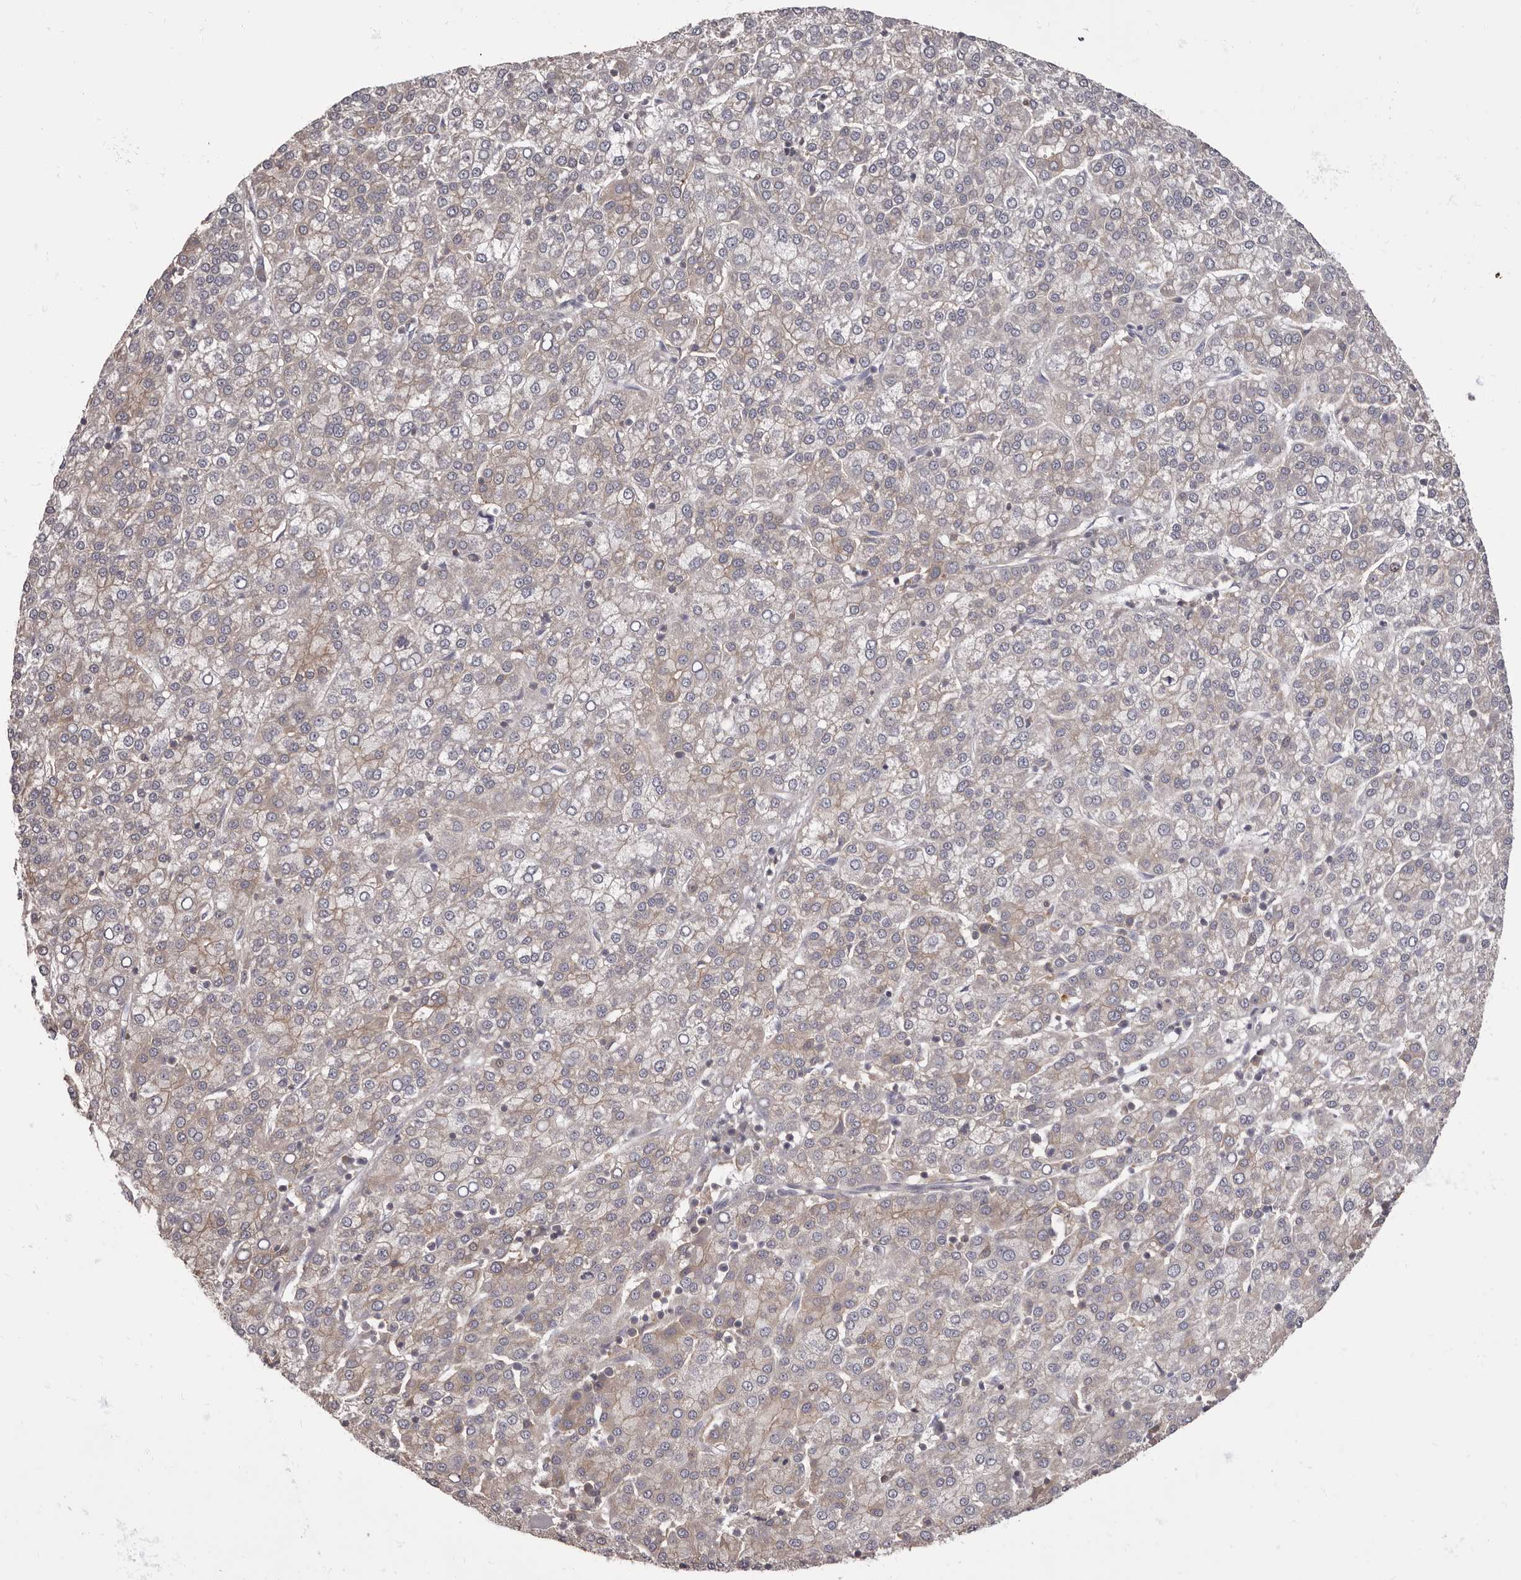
{"staining": {"intensity": "weak", "quantity": "<25%", "location": "cytoplasmic/membranous"}, "tissue": "liver cancer", "cell_type": "Tumor cells", "image_type": "cancer", "snomed": [{"axis": "morphology", "description": "Carcinoma, Hepatocellular, NOS"}, {"axis": "topography", "description": "Liver"}], "caption": "Liver cancer was stained to show a protein in brown. There is no significant staining in tumor cells.", "gene": "APEH", "patient": {"sex": "female", "age": 58}}